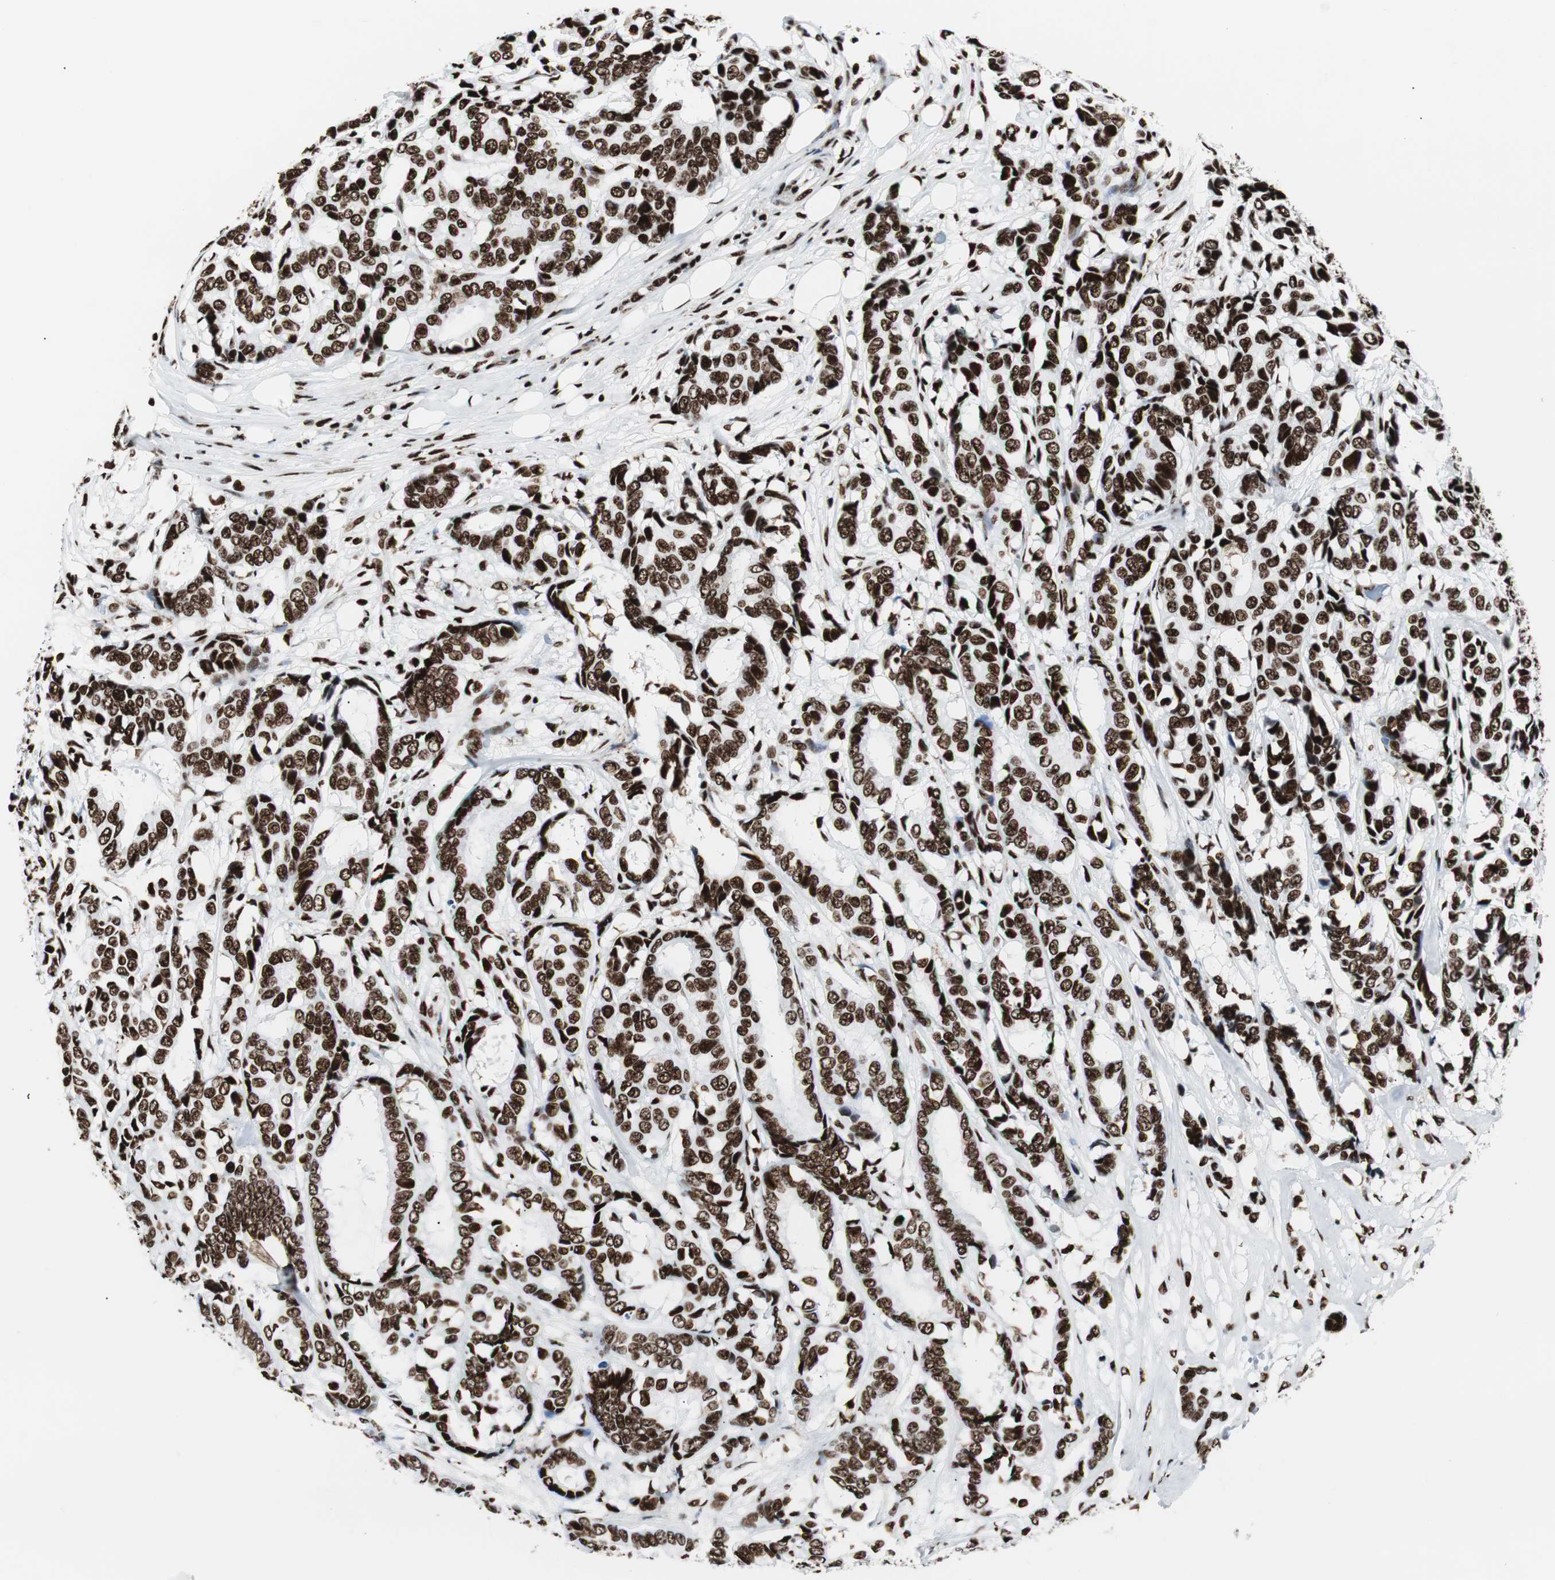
{"staining": {"intensity": "strong", "quantity": ">75%", "location": "nuclear"}, "tissue": "breast cancer", "cell_type": "Tumor cells", "image_type": "cancer", "snomed": [{"axis": "morphology", "description": "Duct carcinoma"}, {"axis": "topography", "description": "Breast"}], "caption": "High-power microscopy captured an IHC photomicrograph of breast cancer, revealing strong nuclear expression in about >75% of tumor cells.", "gene": "NCL", "patient": {"sex": "female", "age": 87}}